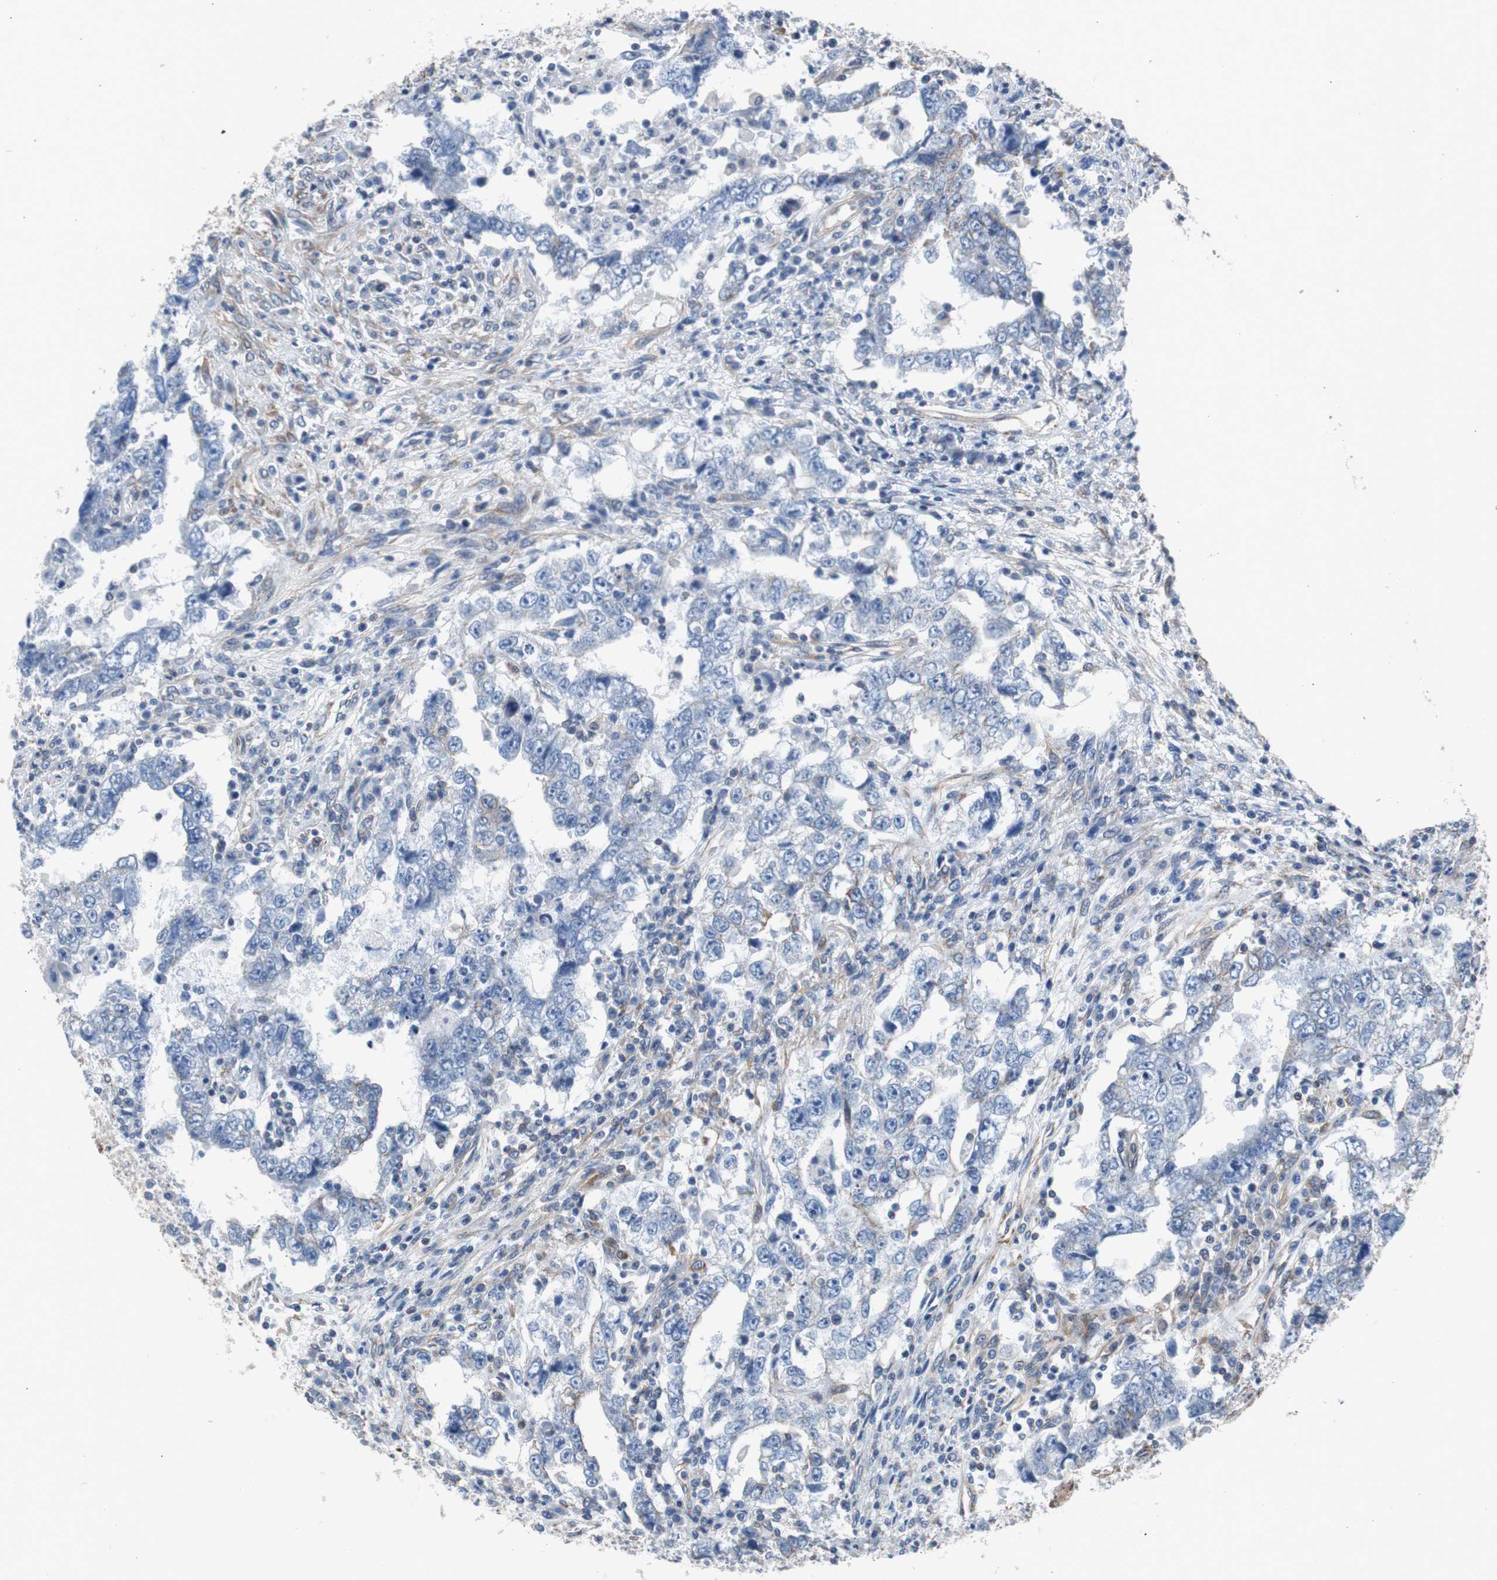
{"staining": {"intensity": "weak", "quantity": "<25%", "location": "cytoplasmic/membranous"}, "tissue": "testis cancer", "cell_type": "Tumor cells", "image_type": "cancer", "snomed": [{"axis": "morphology", "description": "Carcinoma, Embryonal, NOS"}, {"axis": "topography", "description": "Testis"}], "caption": "Embryonal carcinoma (testis) stained for a protein using immunohistochemistry exhibits no expression tumor cells.", "gene": "KIF3B", "patient": {"sex": "male", "age": 26}}